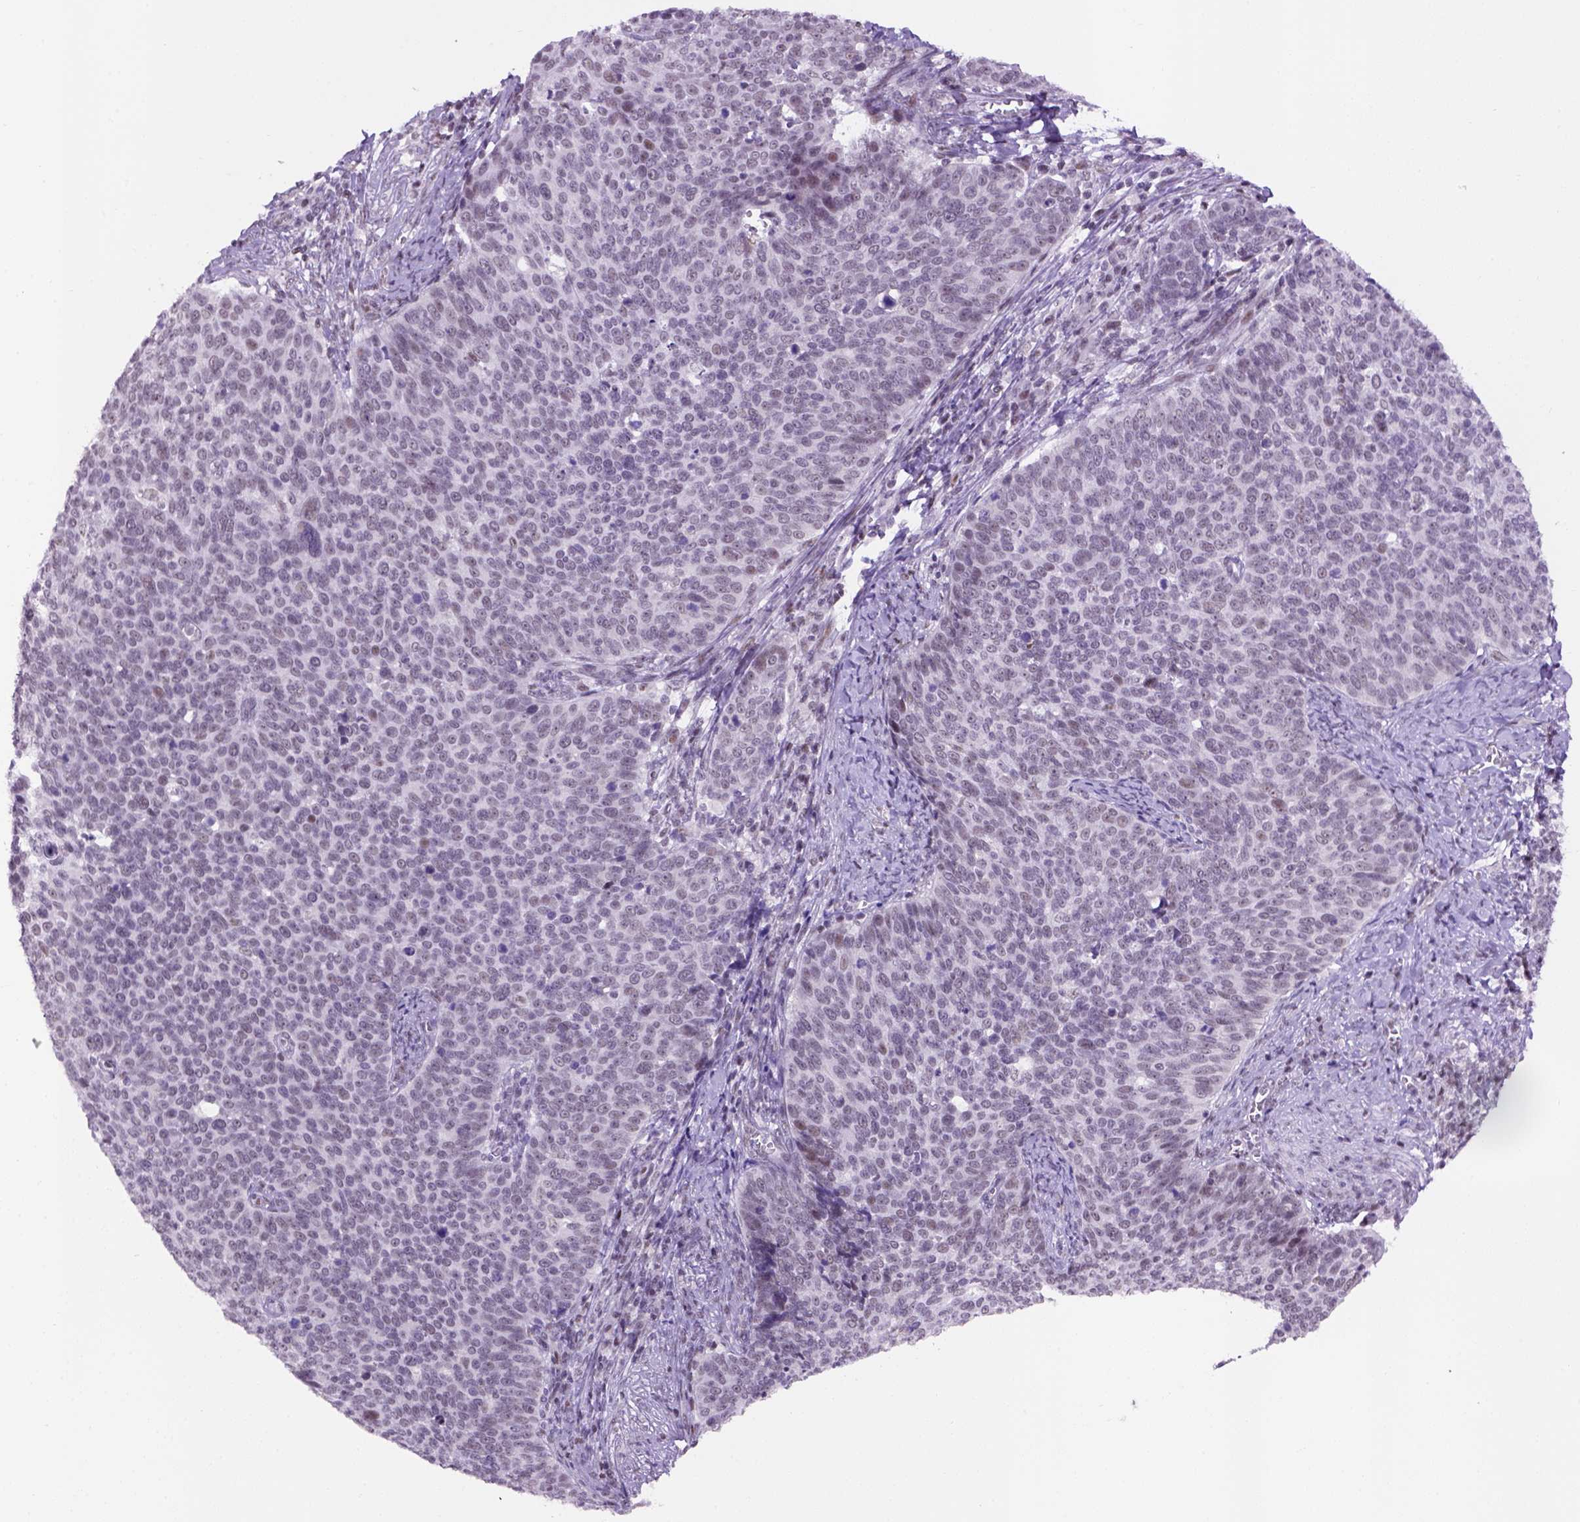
{"staining": {"intensity": "weak", "quantity": "<25%", "location": "nuclear"}, "tissue": "cervical cancer", "cell_type": "Tumor cells", "image_type": "cancer", "snomed": [{"axis": "morphology", "description": "Normal tissue, NOS"}, {"axis": "morphology", "description": "Squamous cell carcinoma, NOS"}, {"axis": "topography", "description": "Cervix"}], "caption": "DAB (3,3'-diaminobenzidine) immunohistochemical staining of human cervical squamous cell carcinoma reveals no significant staining in tumor cells.", "gene": "TBPL1", "patient": {"sex": "female", "age": 39}}